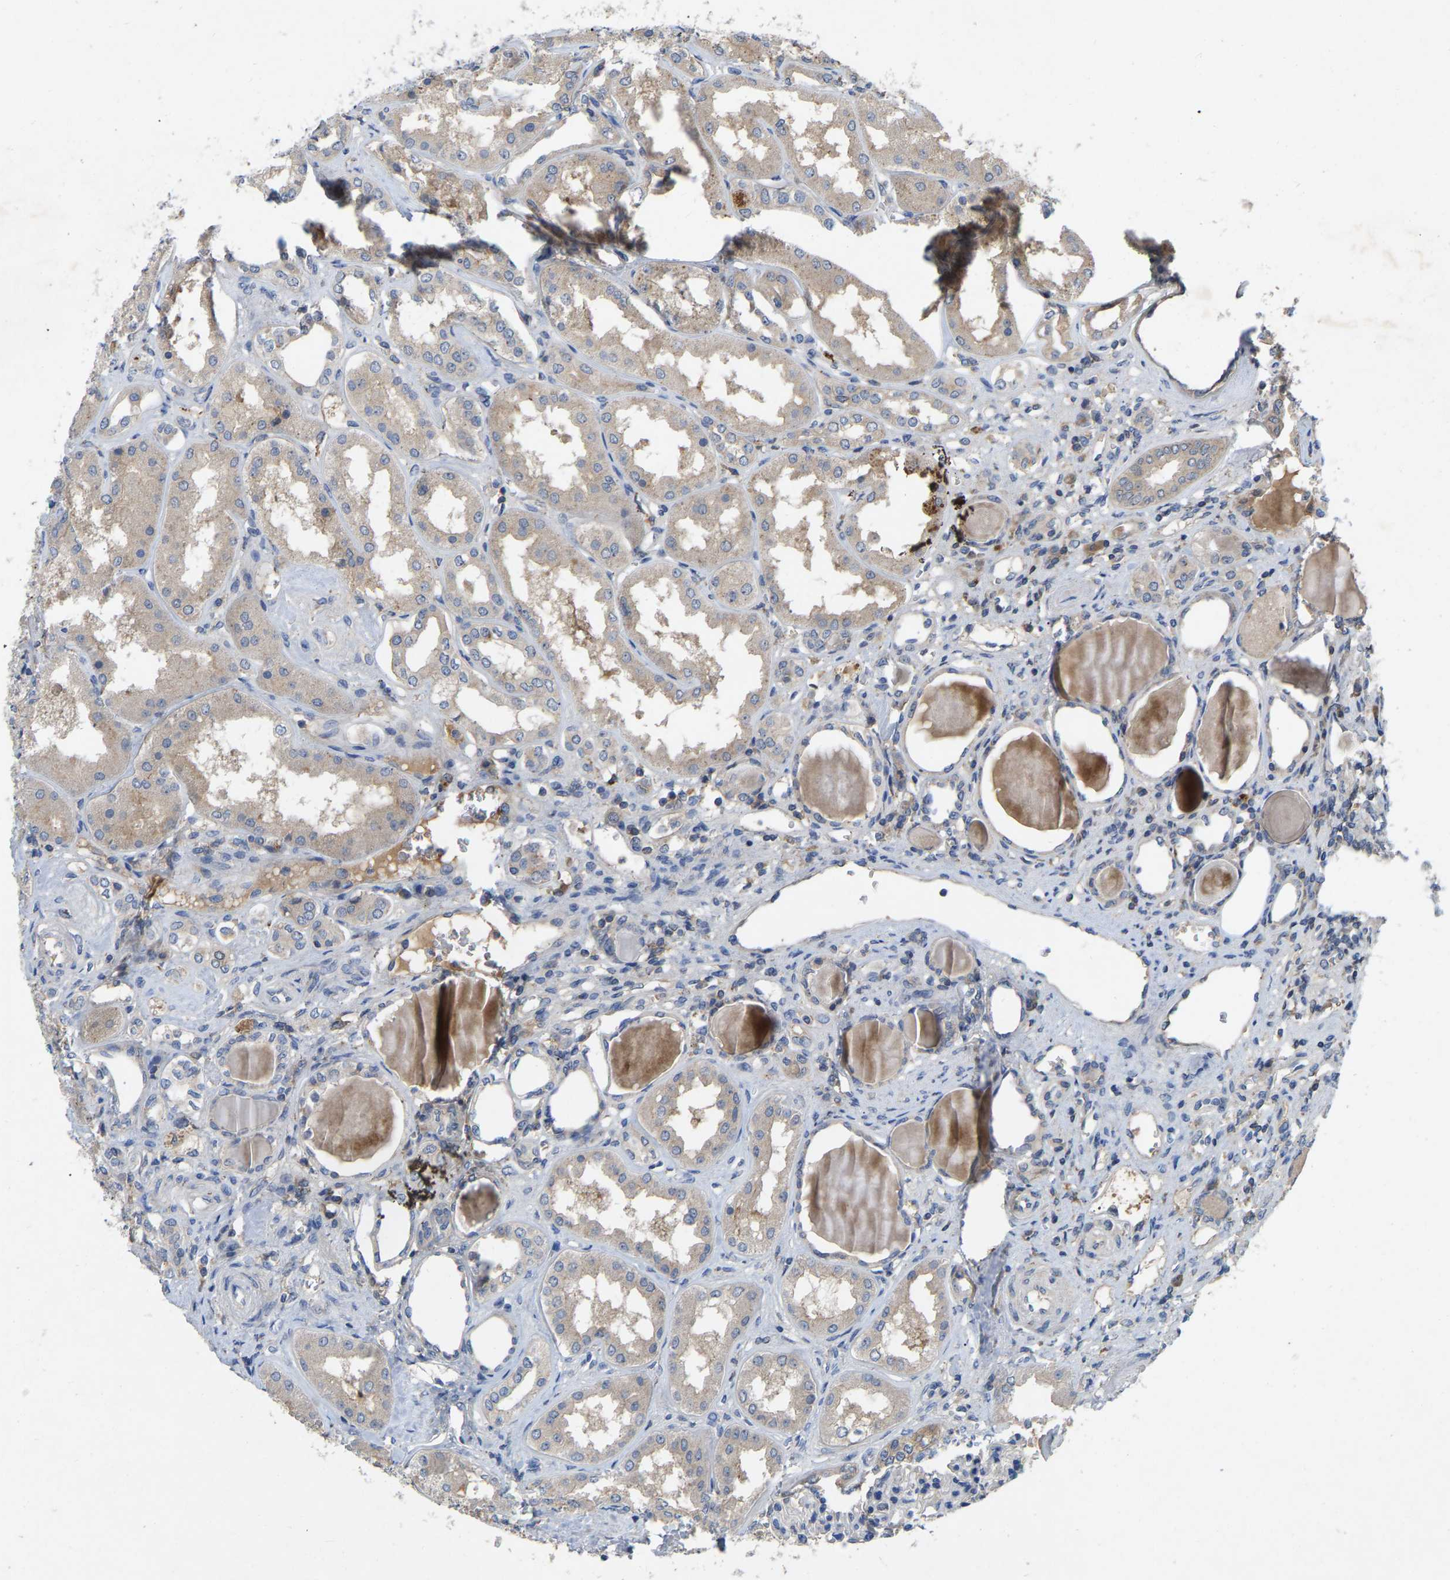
{"staining": {"intensity": "weak", "quantity": "<25%", "location": "cytoplasmic/membranous"}, "tissue": "kidney", "cell_type": "Cells in glomeruli", "image_type": "normal", "snomed": [{"axis": "morphology", "description": "Normal tissue, NOS"}, {"axis": "topography", "description": "Kidney"}], "caption": "The IHC histopathology image has no significant positivity in cells in glomeruli of kidney.", "gene": "LPAR2", "patient": {"sex": "female", "age": 56}}